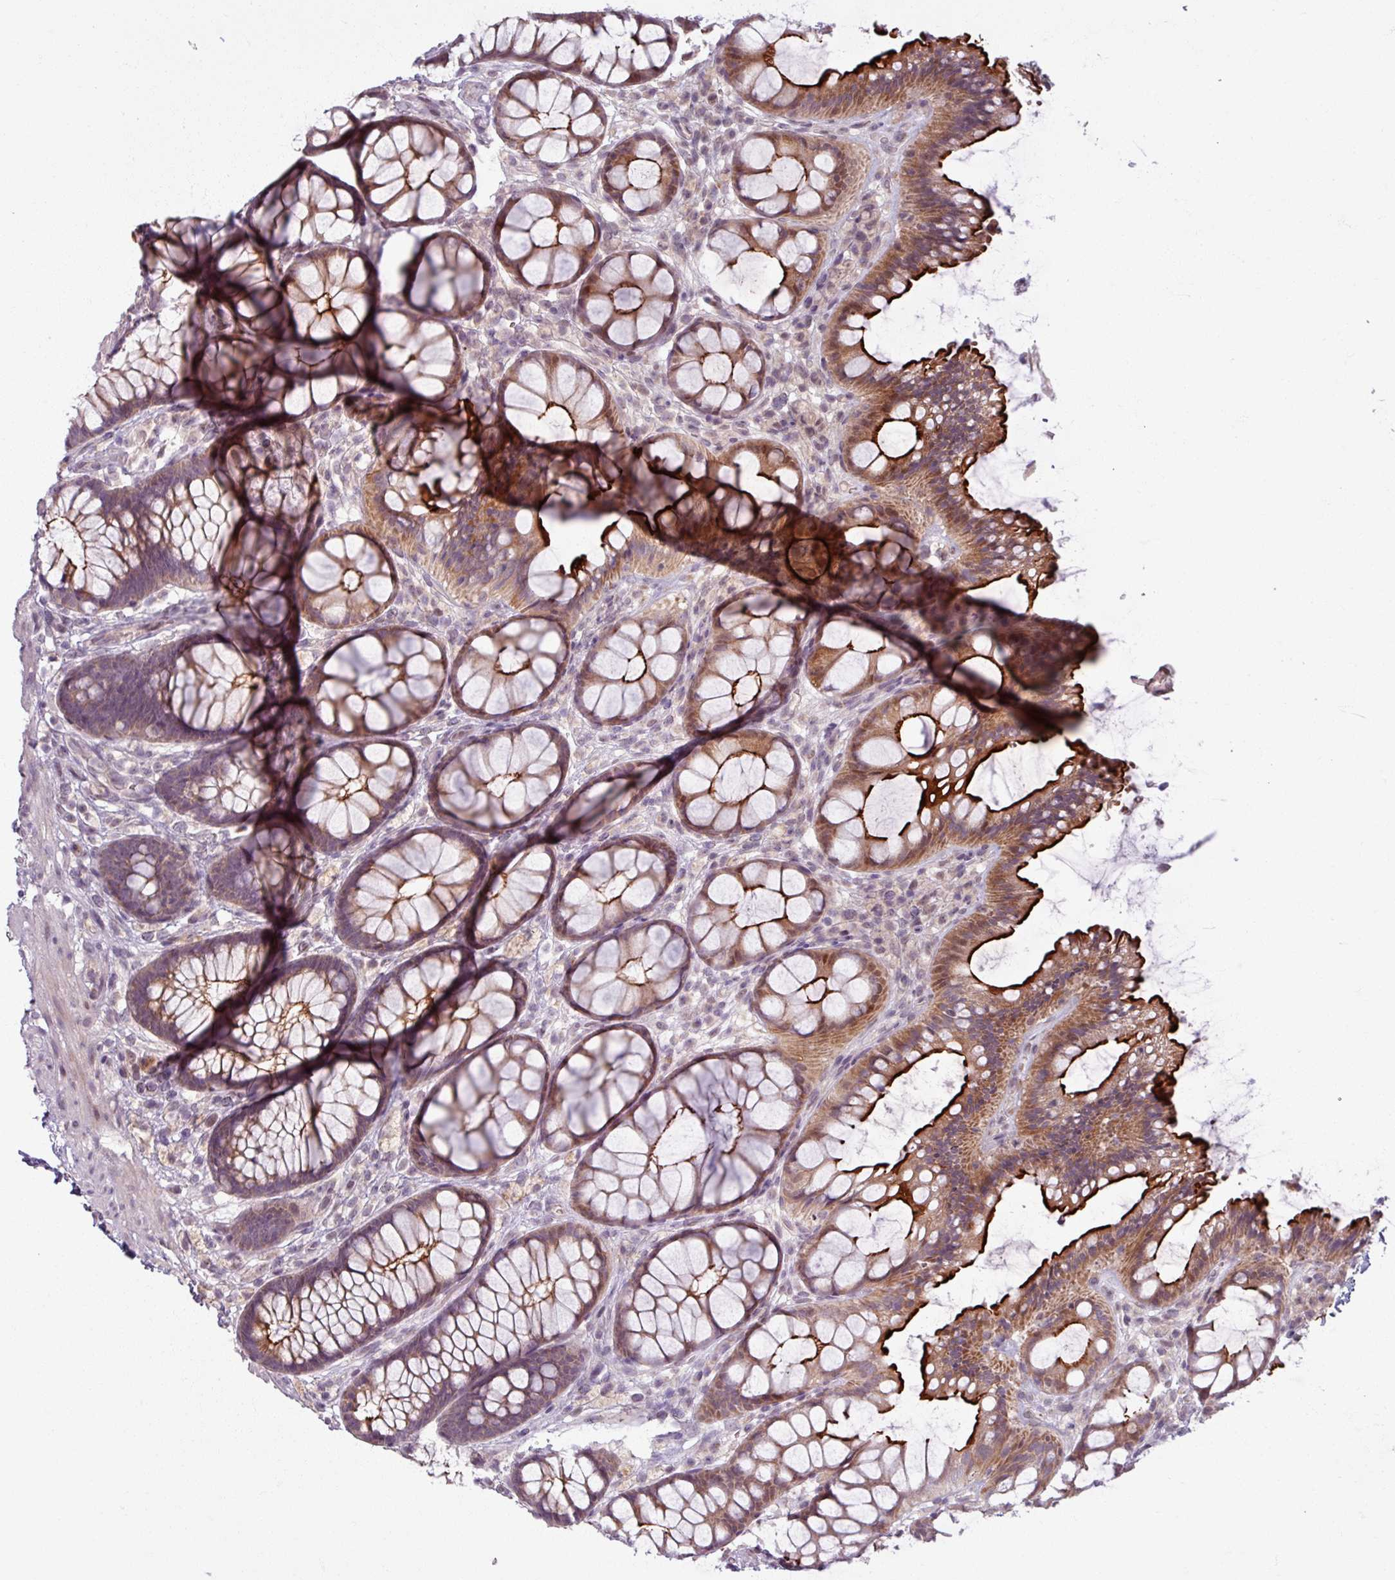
{"staining": {"intensity": "strong", "quantity": "25%-75%", "location": "cytoplasmic/membranous,nuclear"}, "tissue": "rectum", "cell_type": "Glandular cells", "image_type": "normal", "snomed": [{"axis": "morphology", "description": "Normal tissue, NOS"}, {"axis": "topography", "description": "Rectum"}], "caption": "DAB (3,3'-diaminobenzidine) immunohistochemical staining of normal human rectum shows strong cytoplasmic/membranous,nuclear protein expression in about 25%-75% of glandular cells. The protein is stained brown, and the nuclei are stained in blue (DAB (3,3'-diaminobenzidine) IHC with brightfield microscopy, high magnification).", "gene": "OGFOD3", "patient": {"sex": "female", "age": 67}}